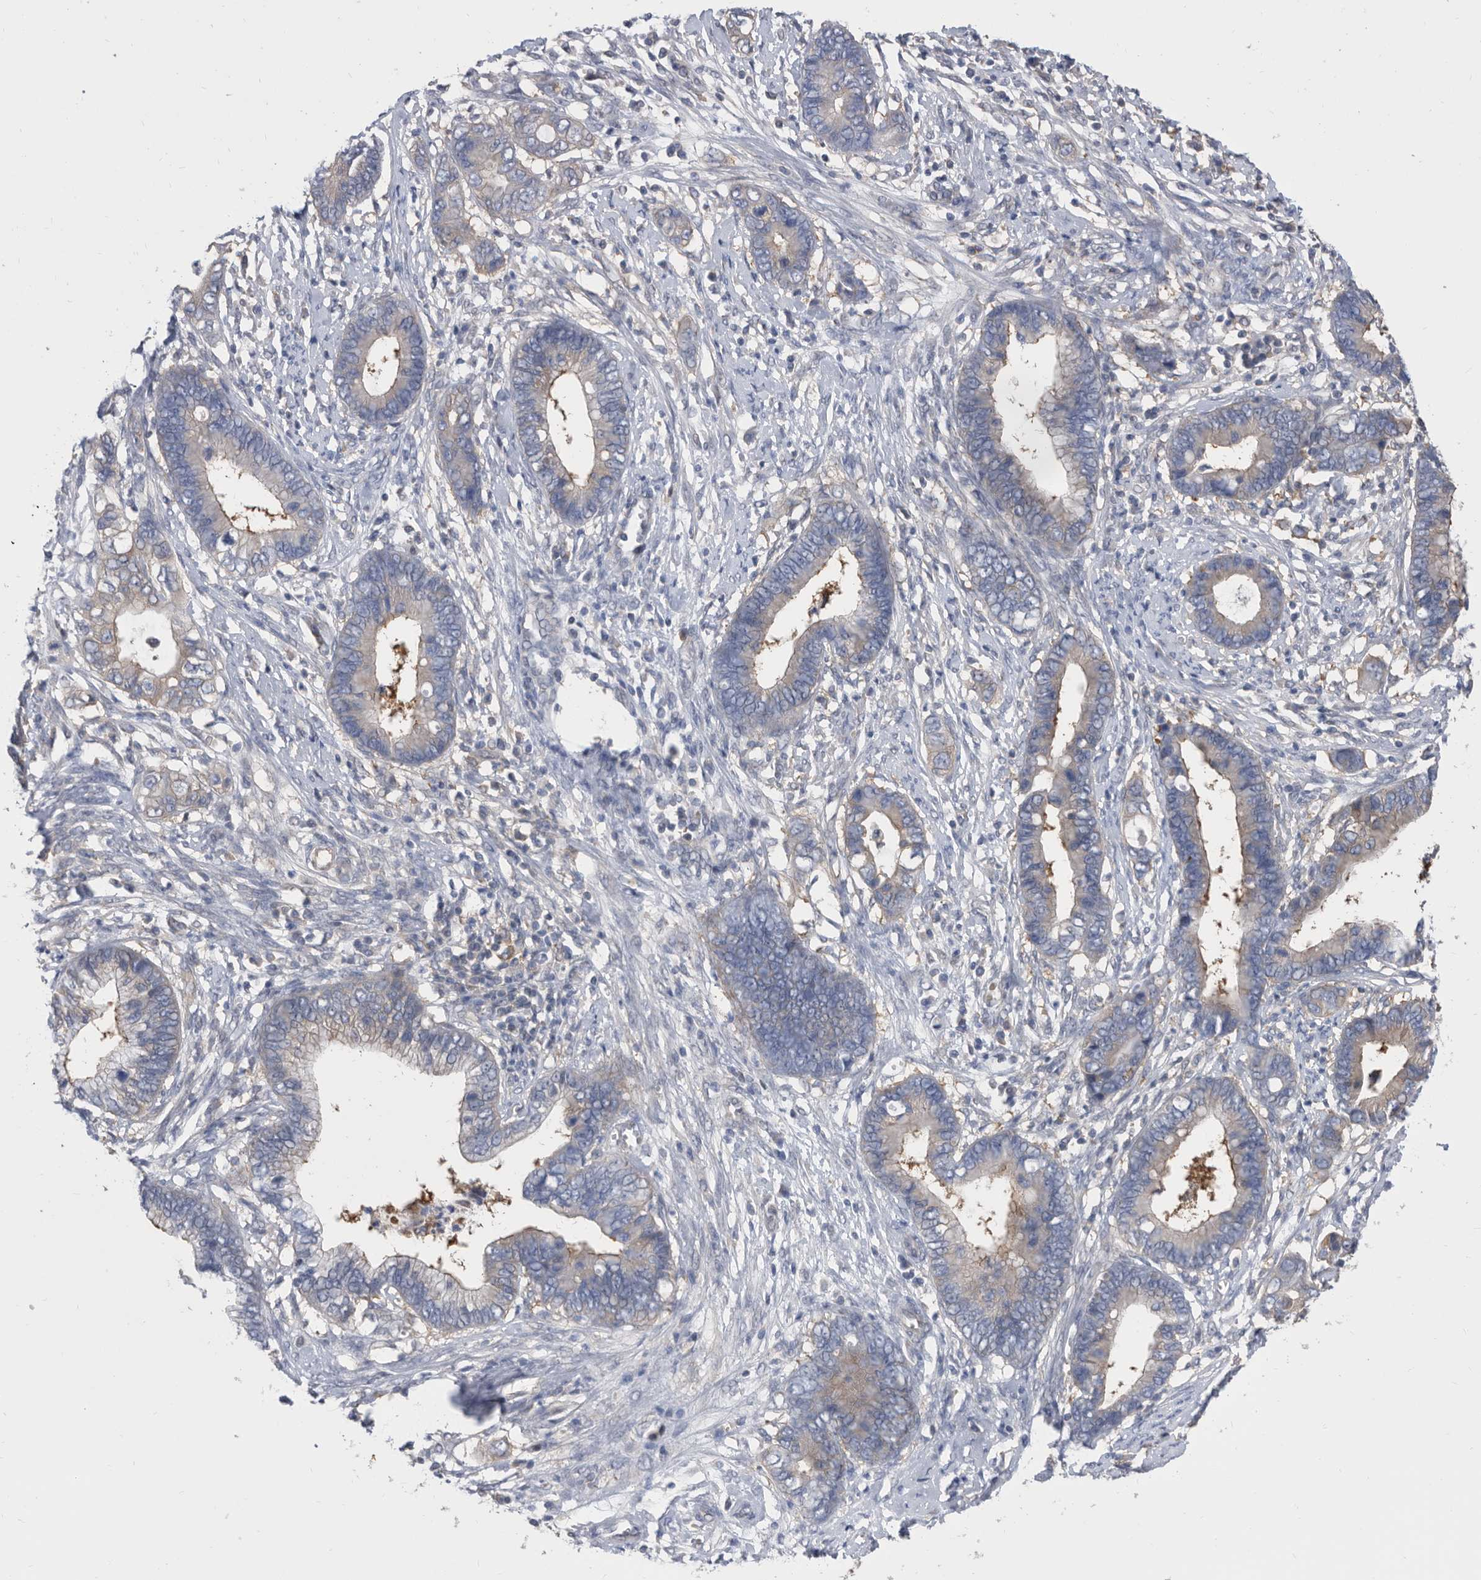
{"staining": {"intensity": "negative", "quantity": "none", "location": "none"}, "tissue": "cervical cancer", "cell_type": "Tumor cells", "image_type": "cancer", "snomed": [{"axis": "morphology", "description": "Adenocarcinoma, NOS"}, {"axis": "topography", "description": "Cervix"}], "caption": "Immunohistochemistry image of human cervical cancer (adenocarcinoma) stained for a protein (brown), which shows no expression in tumor cells.", "gene": "CCT4", "patient": {"sex": "female", "age": 44}}